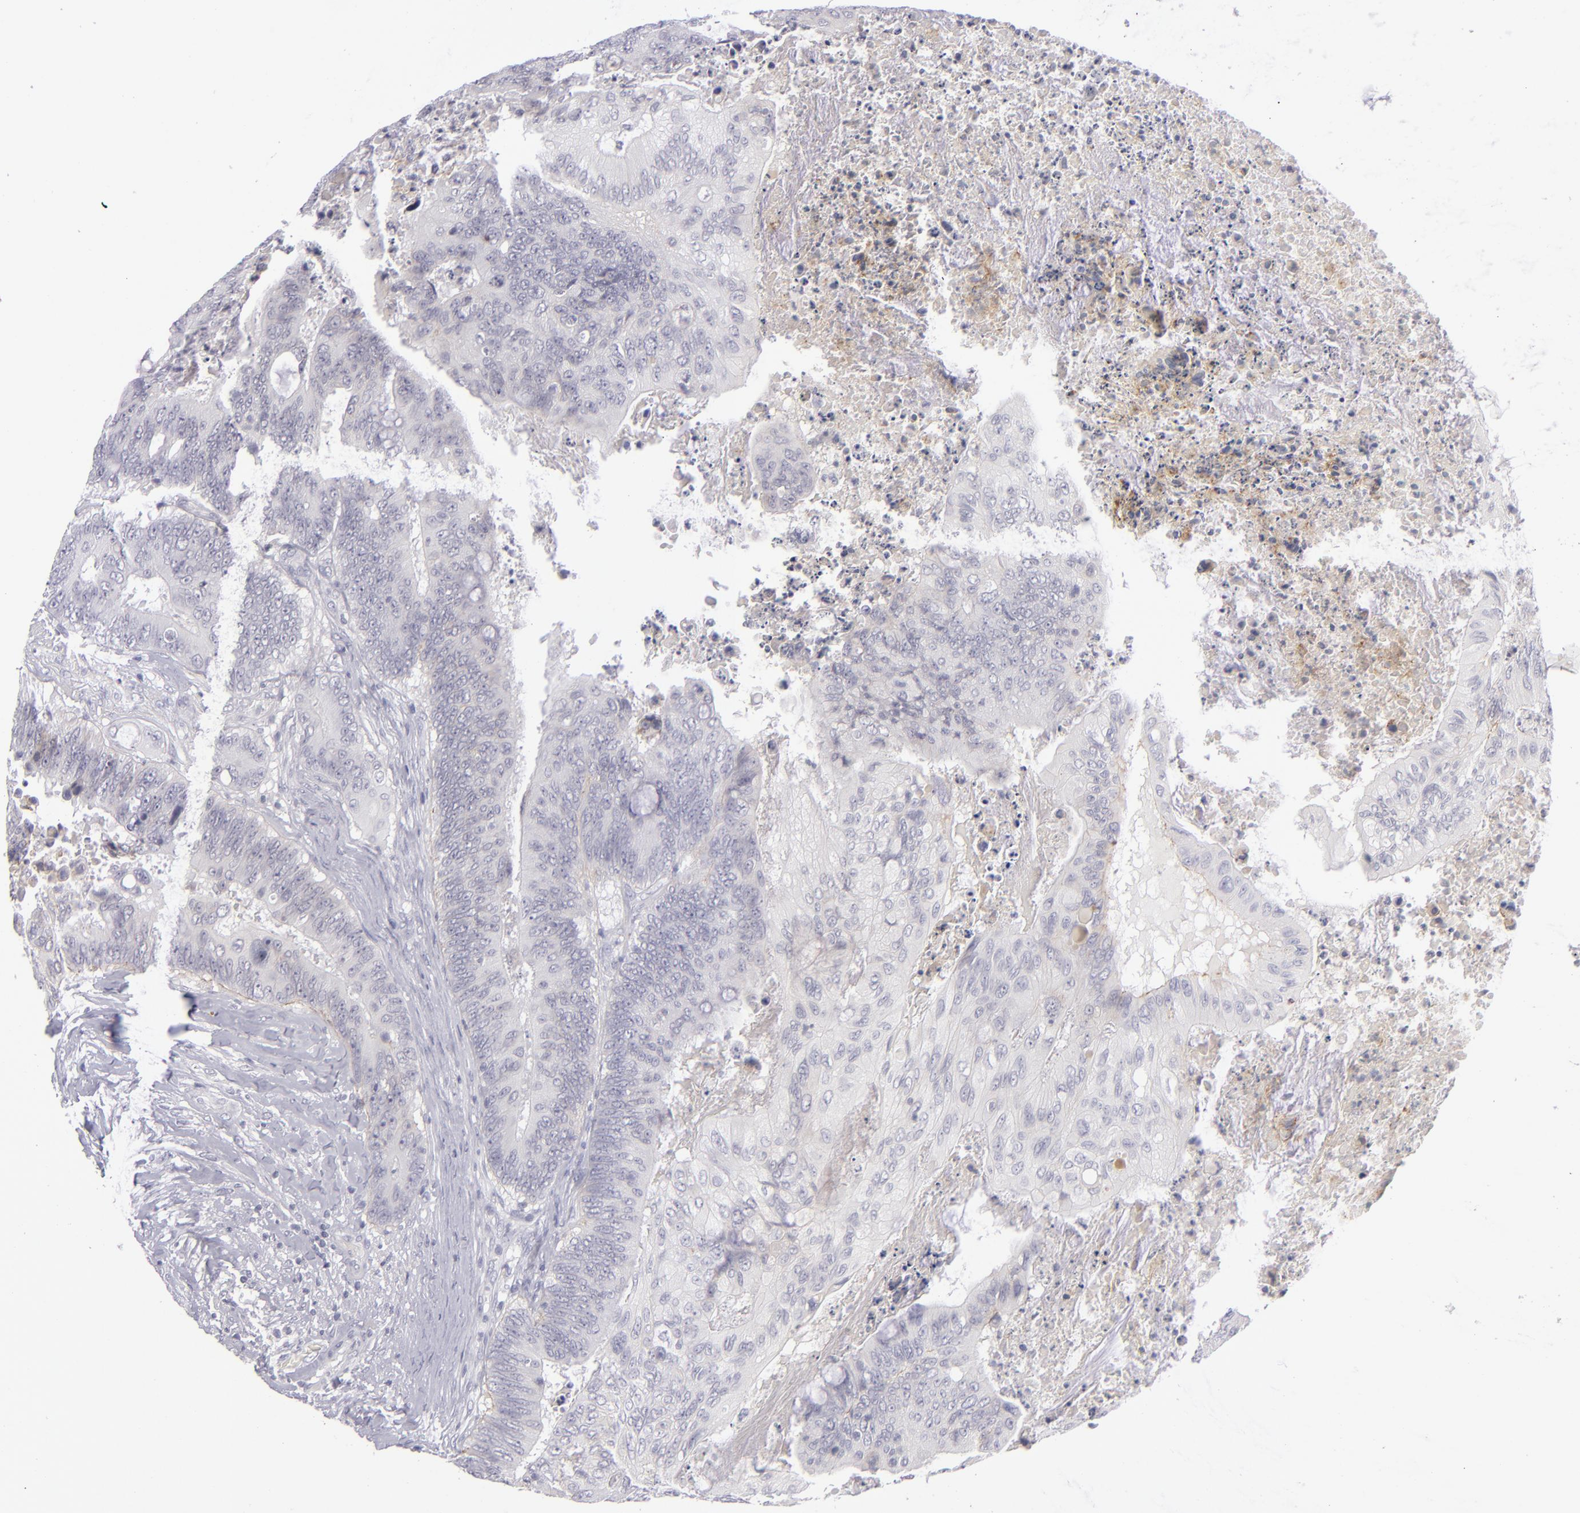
{"staining": {"intensity": "negative", "quantity": "none", "location": "none"}, "tissue": "colorectal cancer", "cell_type": "Tumor cells", "image_type": "cancer", "snomed": [{"axis": "morphology", "description": "Adenocarcinoma, NOS"}, {"axis": "topography", "description": "Colon"}], "caption": "A histopathology image of adenocarcinoma (colorectal) stained for a protein exhibits no brown staining in tumor cells. The staining was performed using DAB to visualize the protein expression in brown, while the nuclei were stained in blue with hematoxylin (Magnification: 20x).", "gene": "ITGB4", "patient": {"sex": "male", "age": 65}}